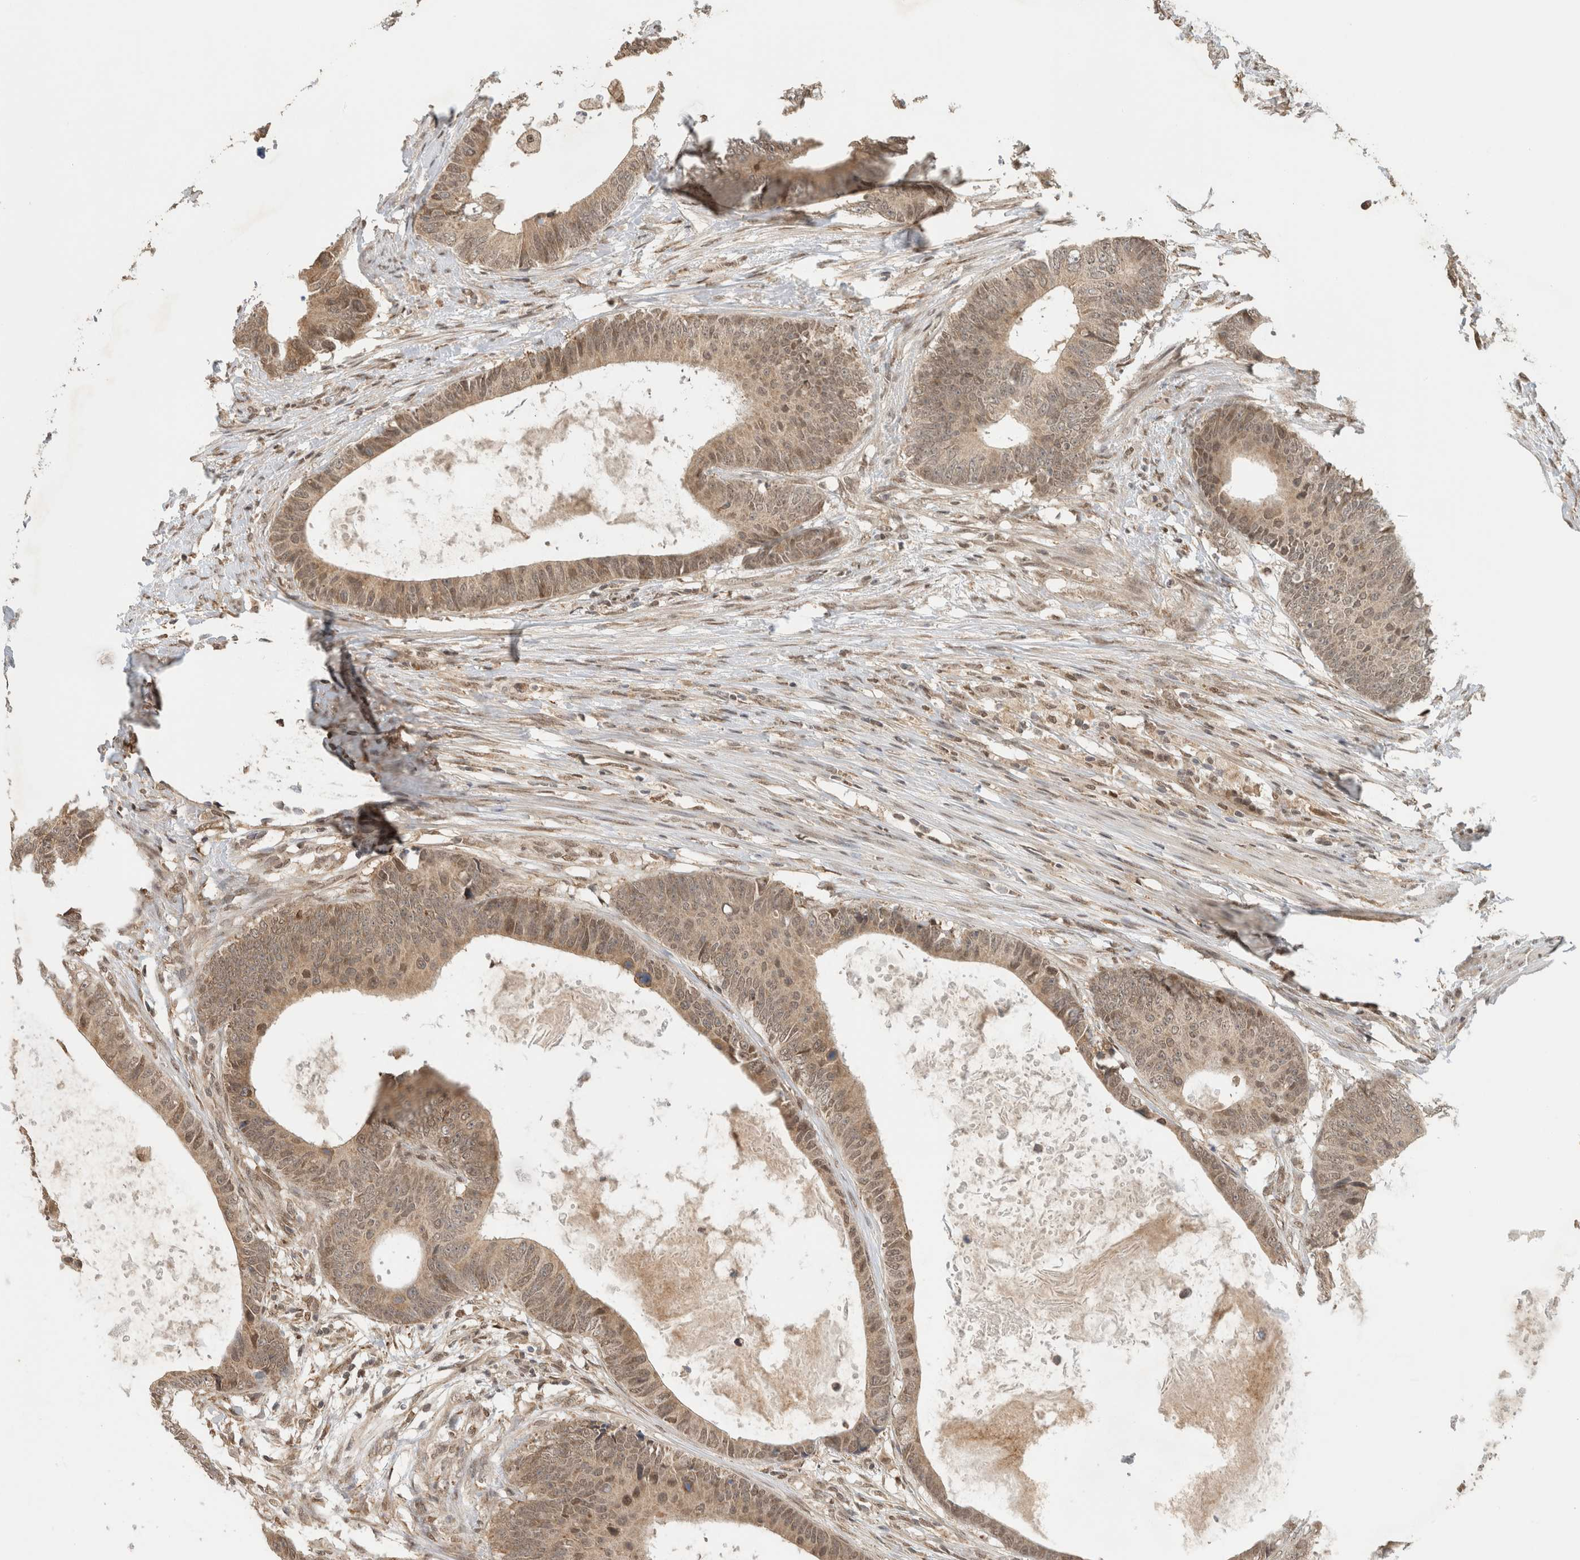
{"staining": {"intensity": "moderate", "quantity": ">75%", "location": "cytoplasmic/membranous,nuclear"}, "tissue": "colorectal cancer", "cell_type": "Tumor cells", "image_type": "cancer", "snomed": [{"axis": "morphology", "description": "Adenocarcinoma, NOS"}, {"axis": "topography", "description": "Colon"}], "caption": "Immunohistochemical staining of human adenocarcinoma (colorectal) shows medium levels of moderate cytoplasmic/membranous and nuclear expression in approximately >75% of tumor cells.", "gene": "C1orf21", "patient": {"sex": "male", "age": 56}}